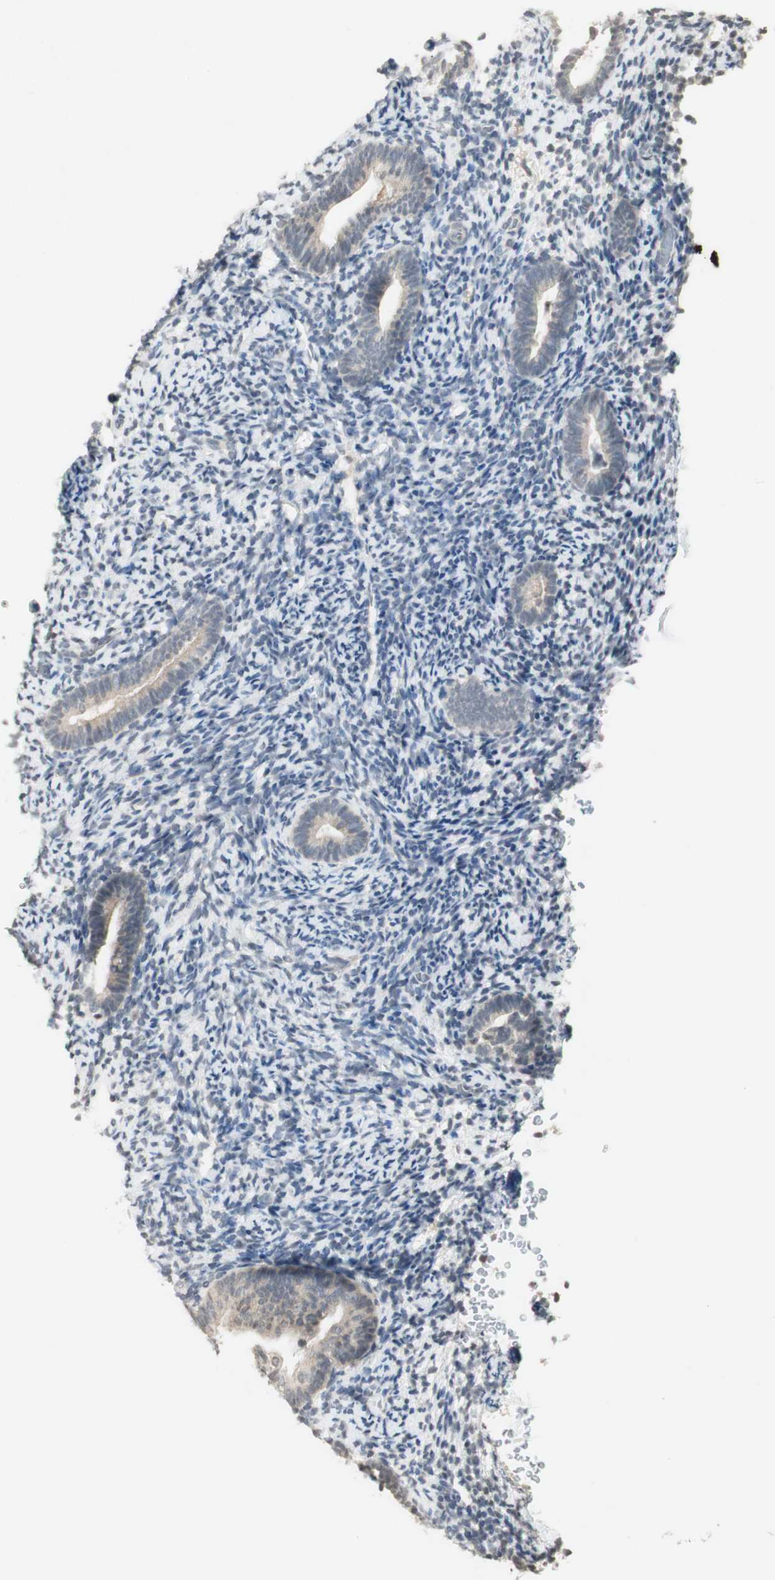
{"staining": {"intensity": "negative", "quantity": "none", "location": "none"}, "tissue": "endometrium", "cell_type": "Cells in endometrial stroma", "image_type": "normal", "snomed": [{"axis": "morphology", "description": "Normal tissue, NOS"}, {"axis": "topography", "description": "Endometrium"}], "caption": "DAB (3,3'-diaminobenzidine) immunohistochemical staining of benign human endometrium reveals no significant positivity in cells in endometrial stroma. (IHC, brightfield microscopy, high magnification).", "gene": "GLI1", "patient": {"sex": "female", "age": 51}}